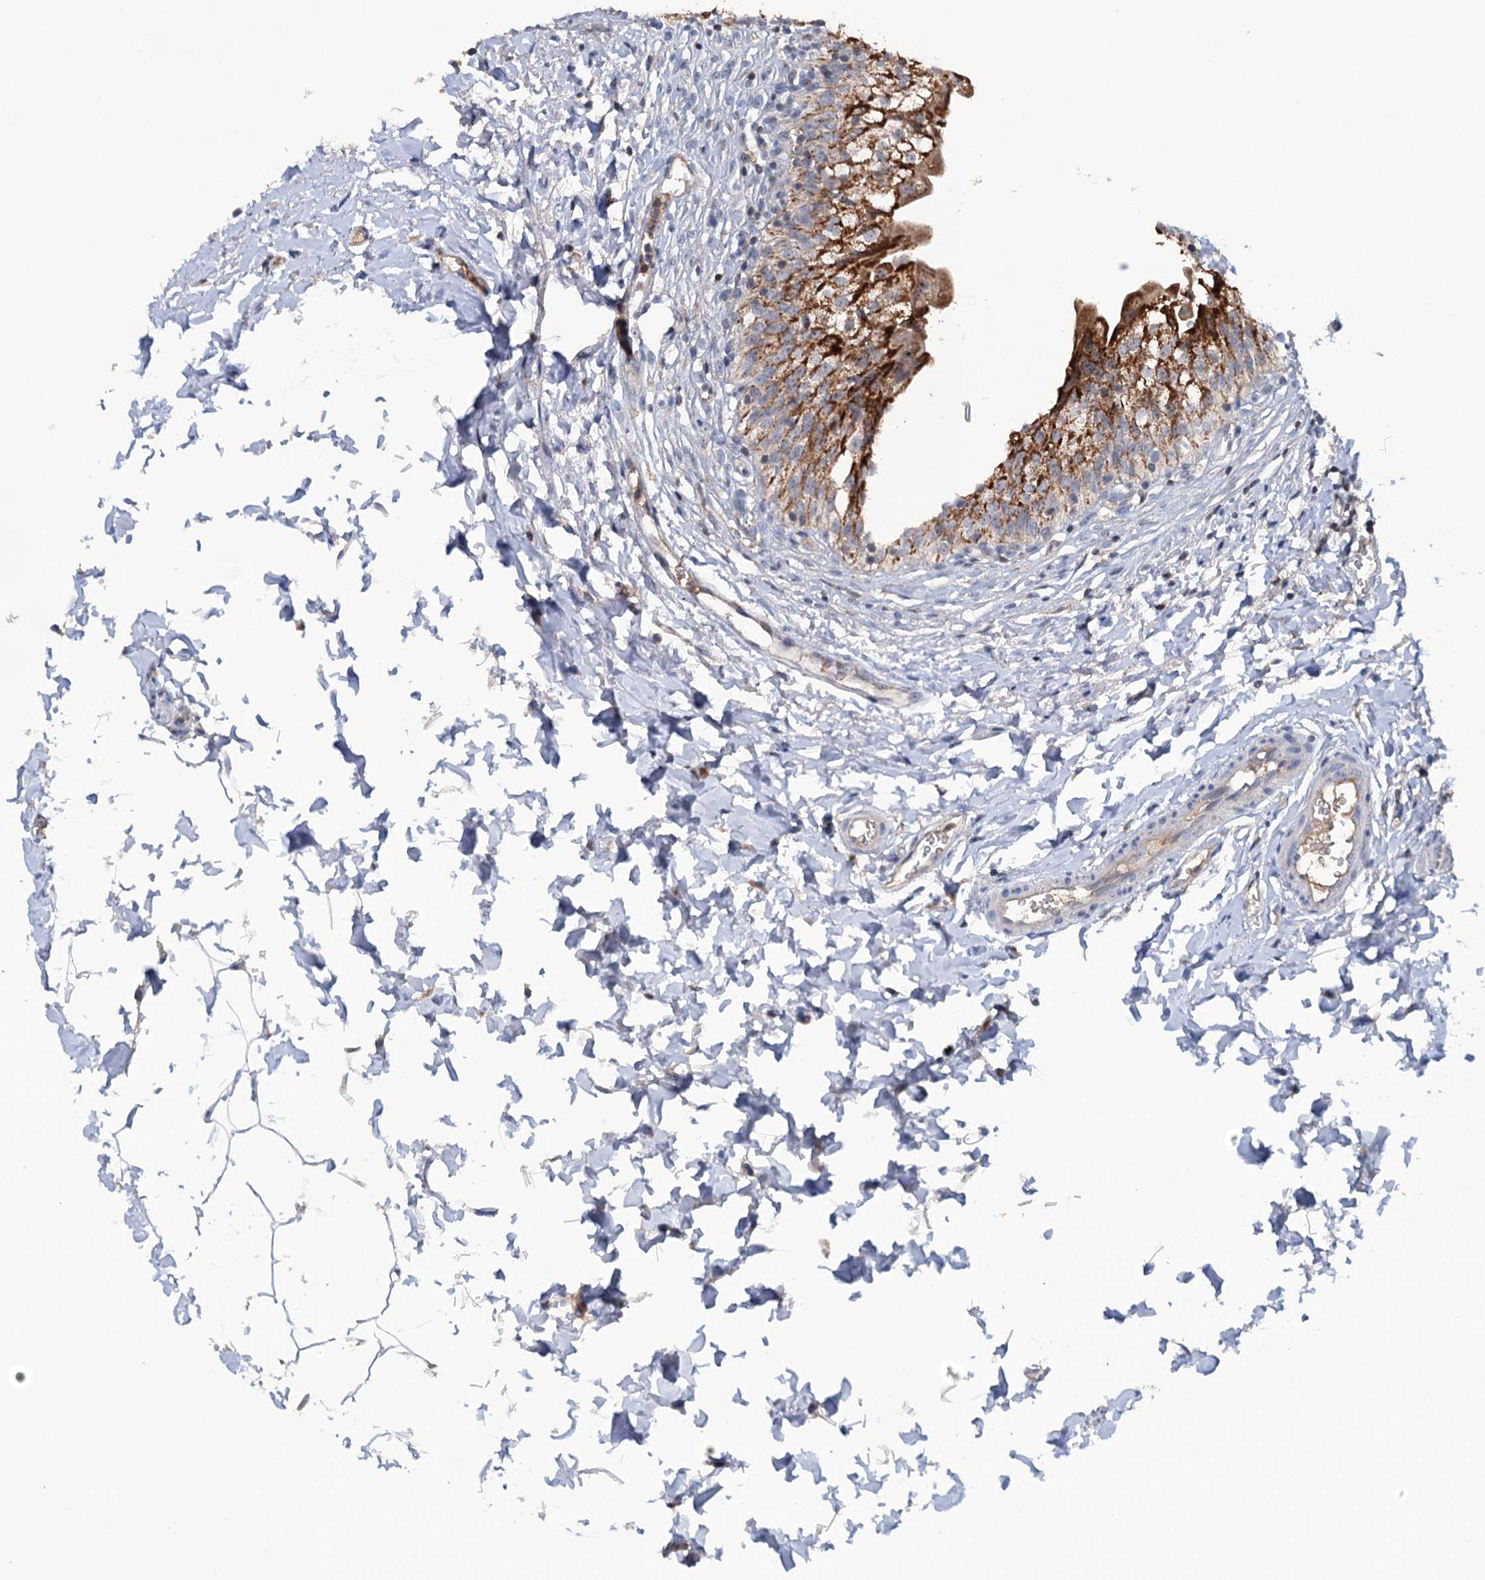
{"staining": {"intensity": "strong", "quantity": "25%-75%", "location": "cytoplasmic/membranous"}, "tissue": "urinary bladder", "cell_type": "Urothelial cells", "image_type": "normal", "snomed": [{"axis": "morphology", "description": "Normal tissue, NOS"}, {"axis": "topography", "description": "Urinary bladder"}], "caption": "Urinary bladder stained with a brown dye exhibits strong cytoplasmic/membranous positive expression in approximately 25%-75% of urothelial cells.", "gene": "HTR3B", "patient": {"sex": "male", "age": 55}}